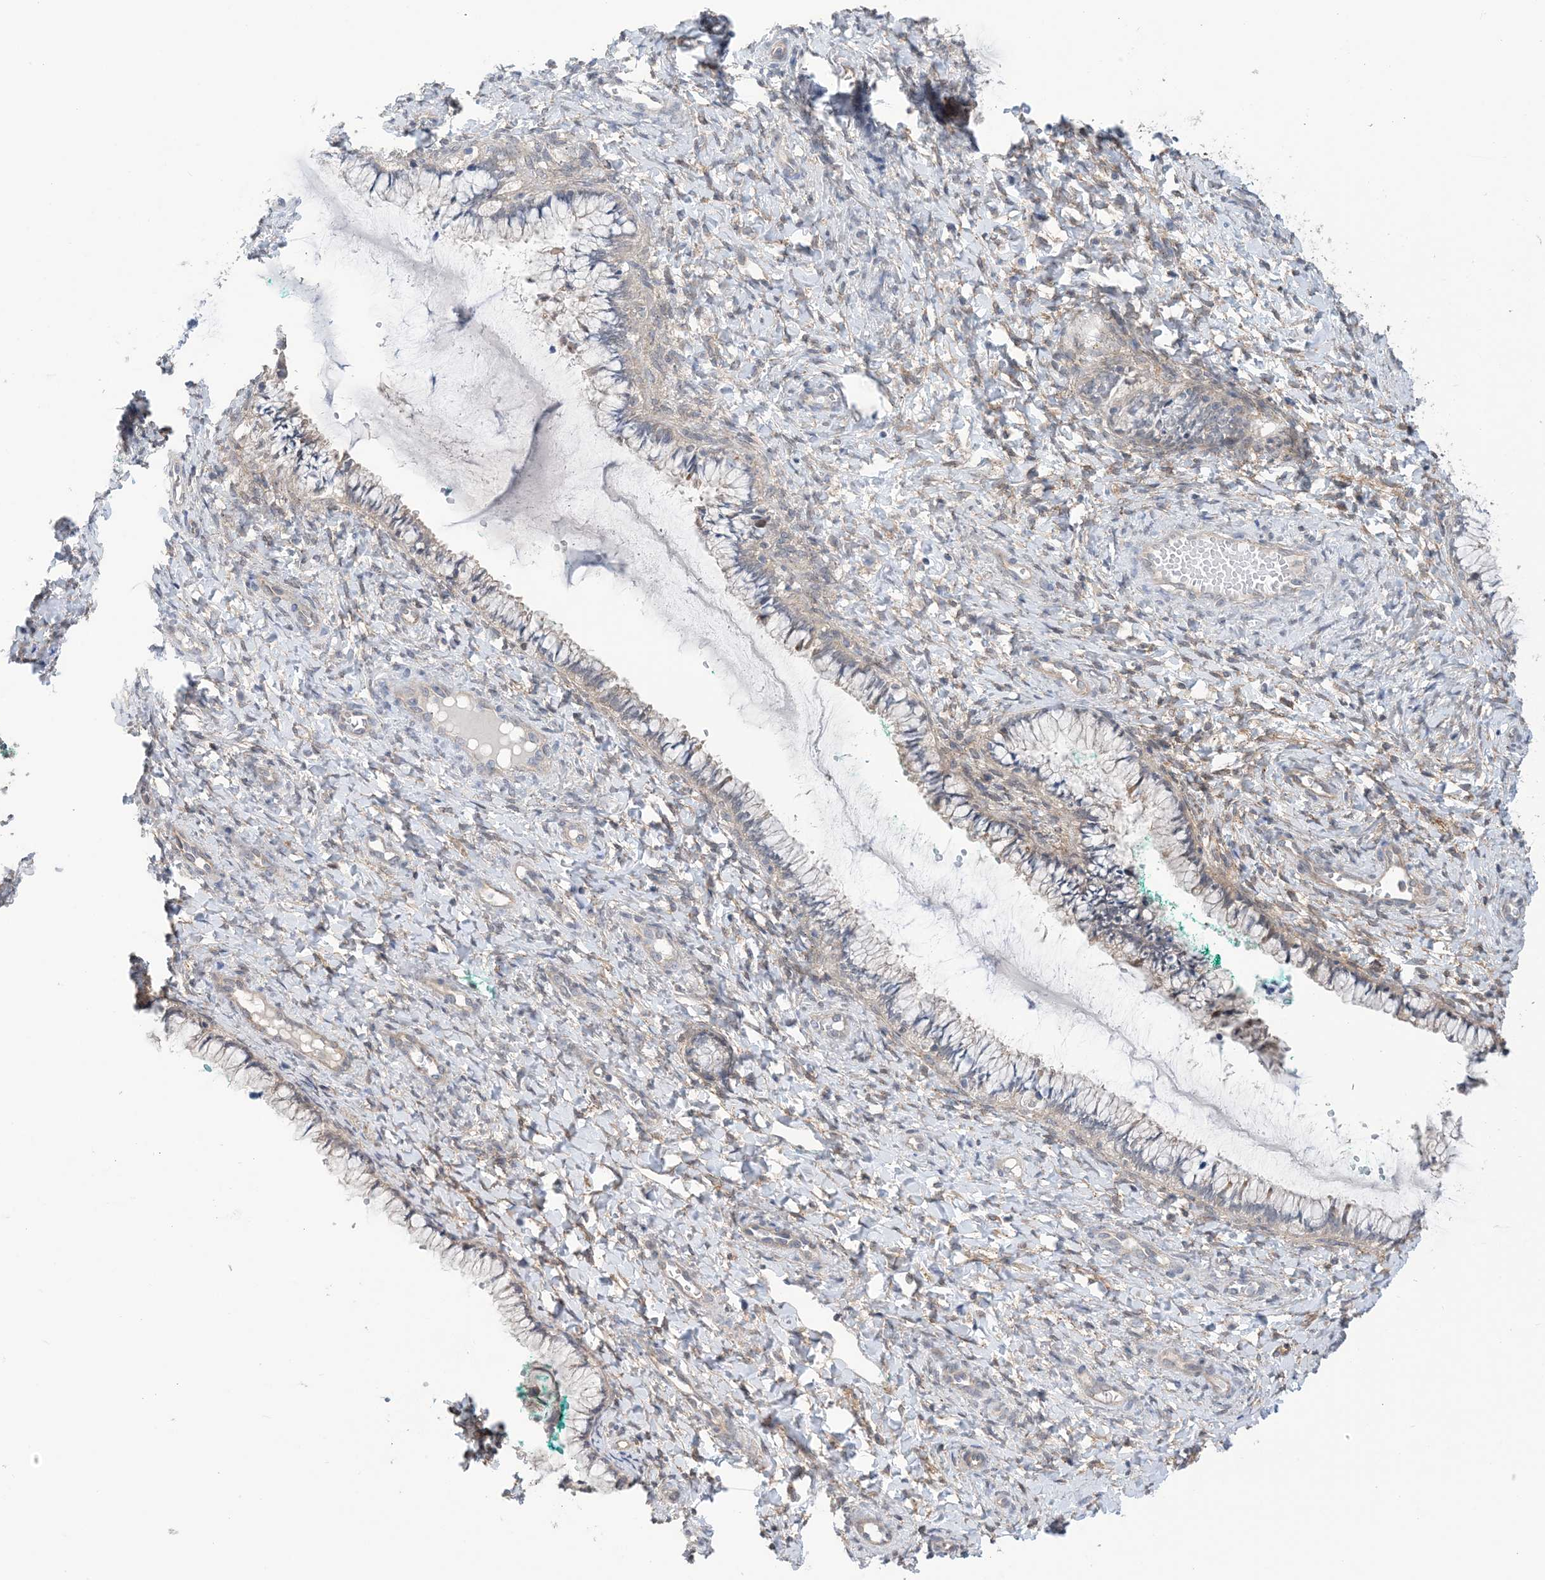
{"staining": {"intensity": "negative", "quantity": "none", "location": "none"}, "tissue": "cervix", "cell_type": "Glandular cells", "image_type": "normal", "snomed": [{"axis": "morphology", "description": "Normal tissue, NOS"}, {"axis": "morphology", "description": "Adenocarcinoma, NOS"}, {"axis": "topography", "description": "Cervix"}], "caption": "Protein analysis of normal cervix reveals no significant expression in glandular cells.", "gene": "EHBP1", "patient": {"sex": "female", "age": 29}}